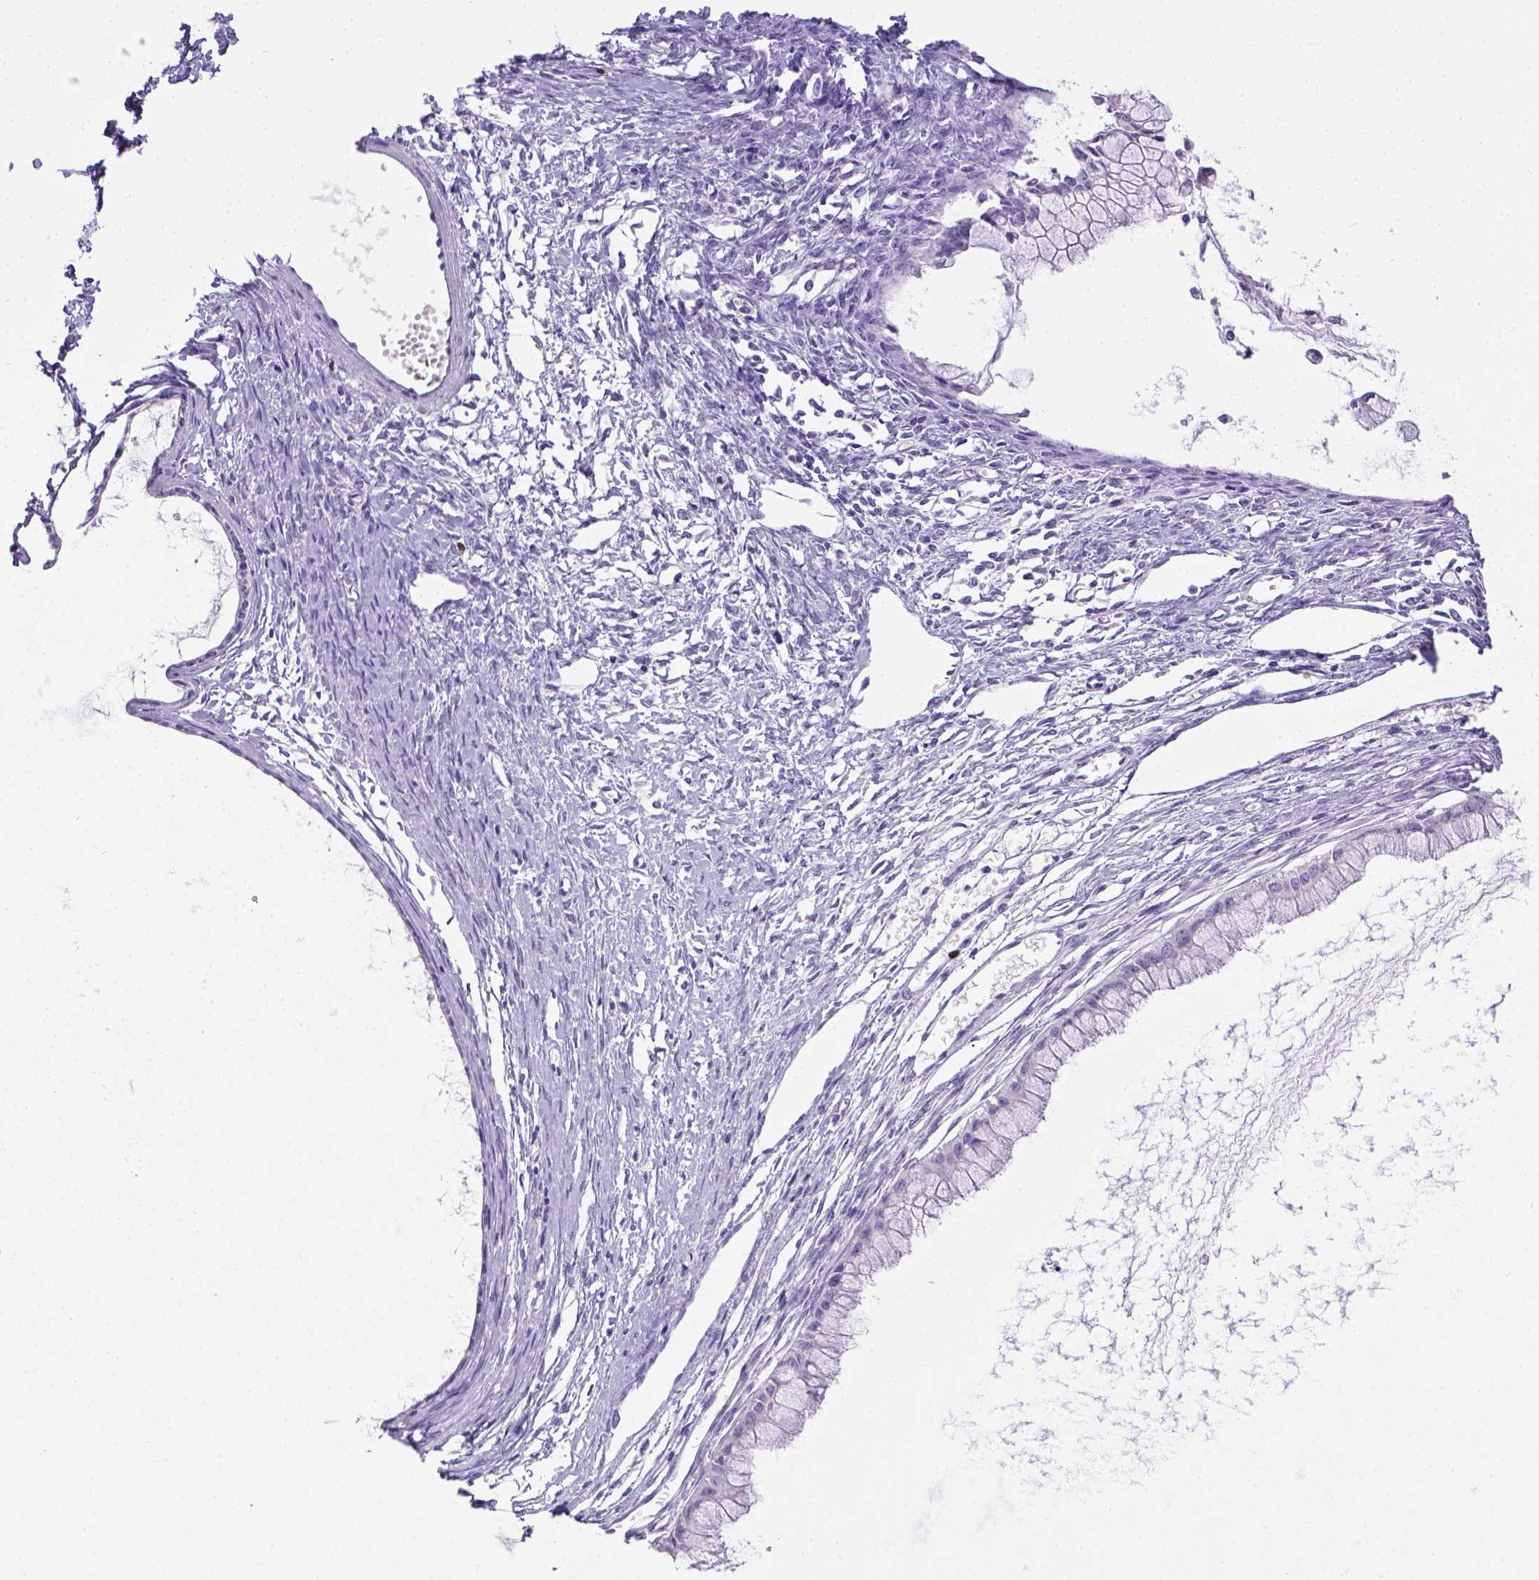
{"staining": {"intensity": "negative", "quantity": "none", "location": "none"}, "tissue": "ovarian cancer", "cell_type": "Tumor cells", "image_type": "cancer", "snomed": [{"axis": "morphology", "description": "Cystadenocarcinoma, mucinous, NOS"}, {"axis": "topography", "description": "Ovary"}], "caption": "Protein analysis of ovarian cancer reveals no significant positivity in tumor cells. Brightfield microscopy of IHC stained with DAB (3,3'-diaminobenzidine) (brown) and hematoxylin (blue), captured at high magnification.", "gene": "CD3E", "patient": {"sex": "female", "age": 41}}